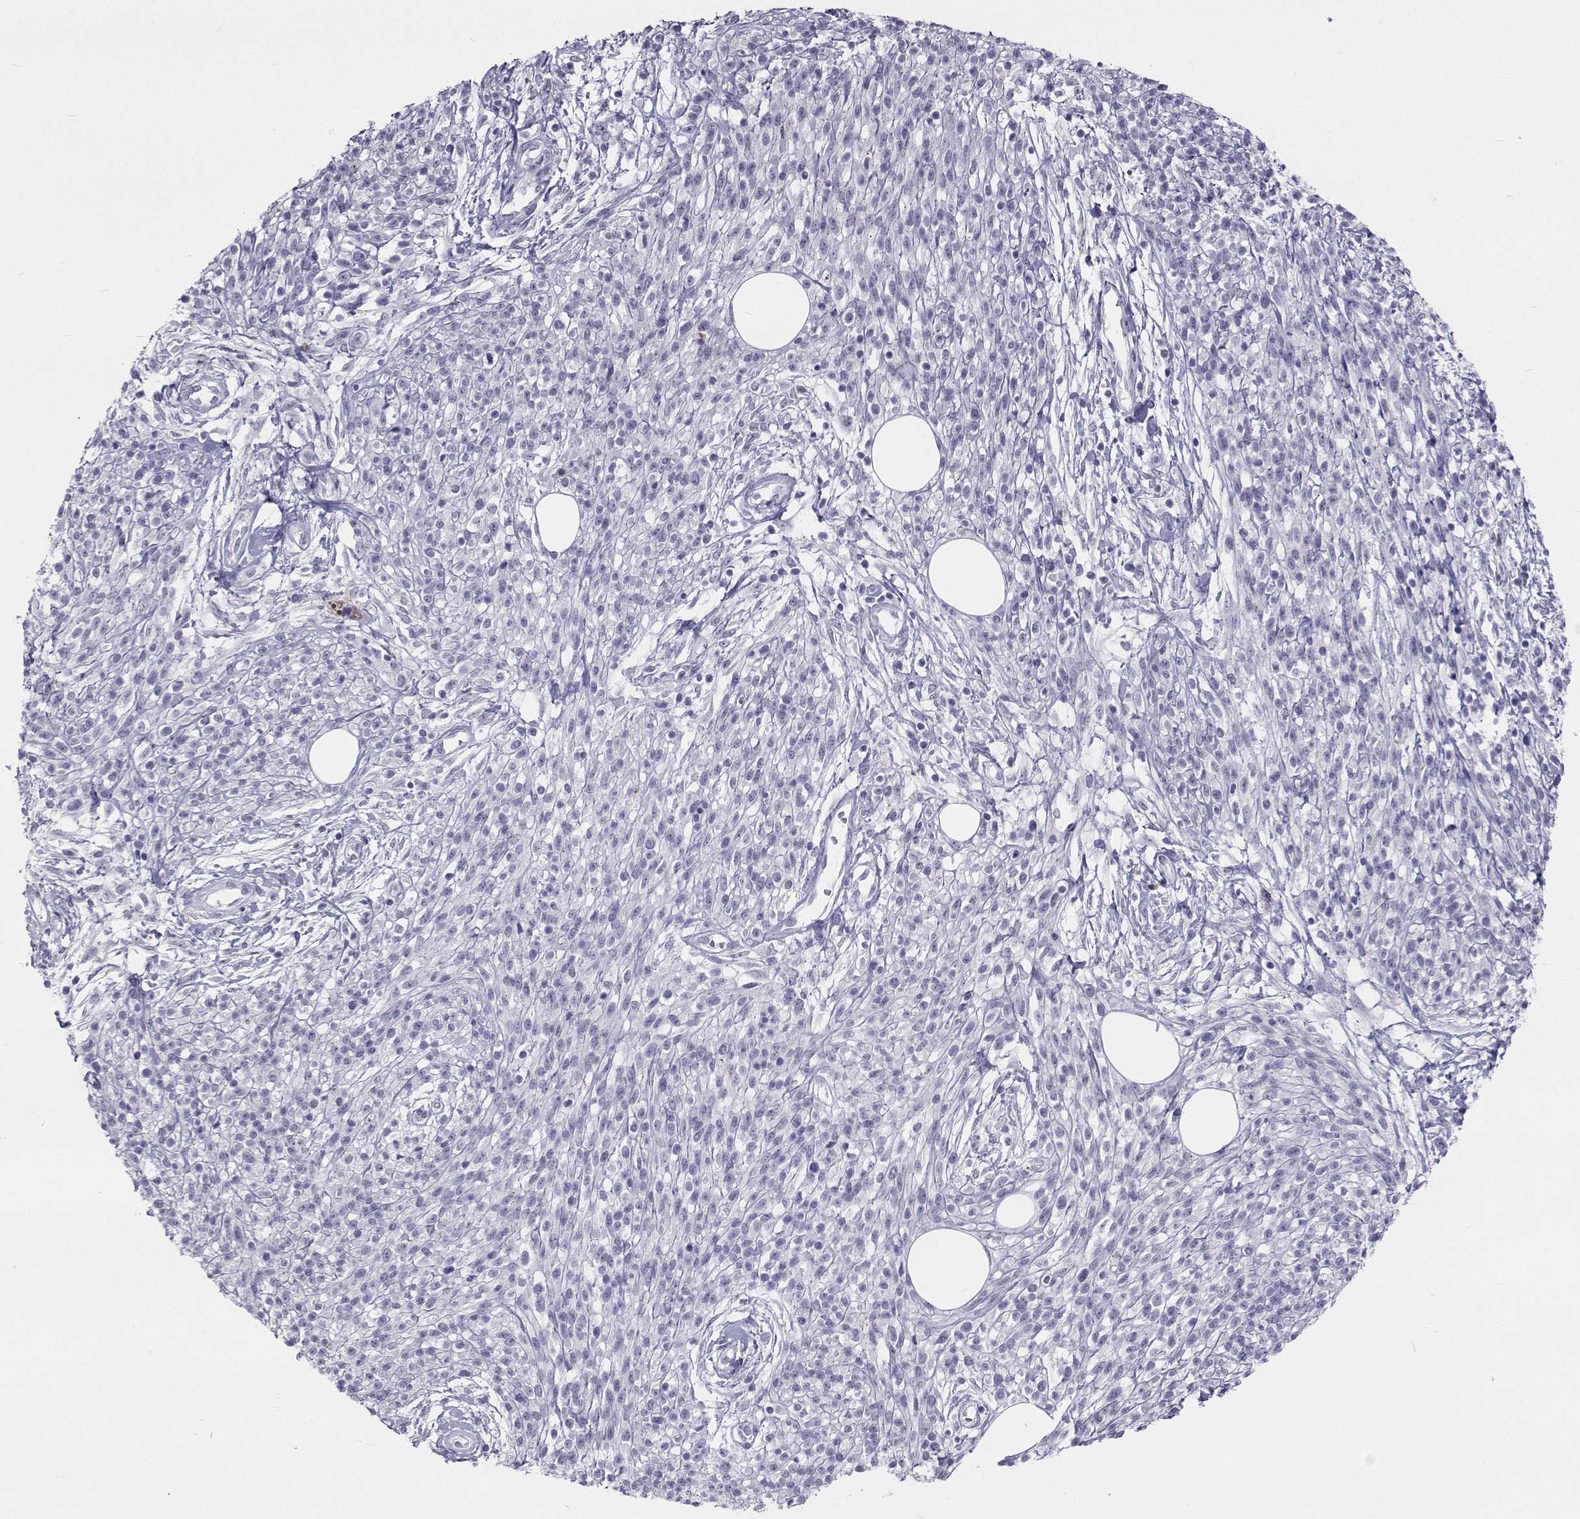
{"staining": {"intensity": "negative", "quantity": "none", "location": "none"}, "tissue": "melanoma", "cell_type": "Tumor cells", "image_type": "cancer", "snomed": [{"axis": "morphology", "description": "Malignant melanoma, NOS"}, {"axis": "topography", "description": "Skin"}, {"axis": "topography", "description": "Skin of trunk"}], "caption": "A micrograph of human melanoma is negative for staining in tumor cells.", "gene": "GALM", "patient": {"sex": "male", "age": 74}}